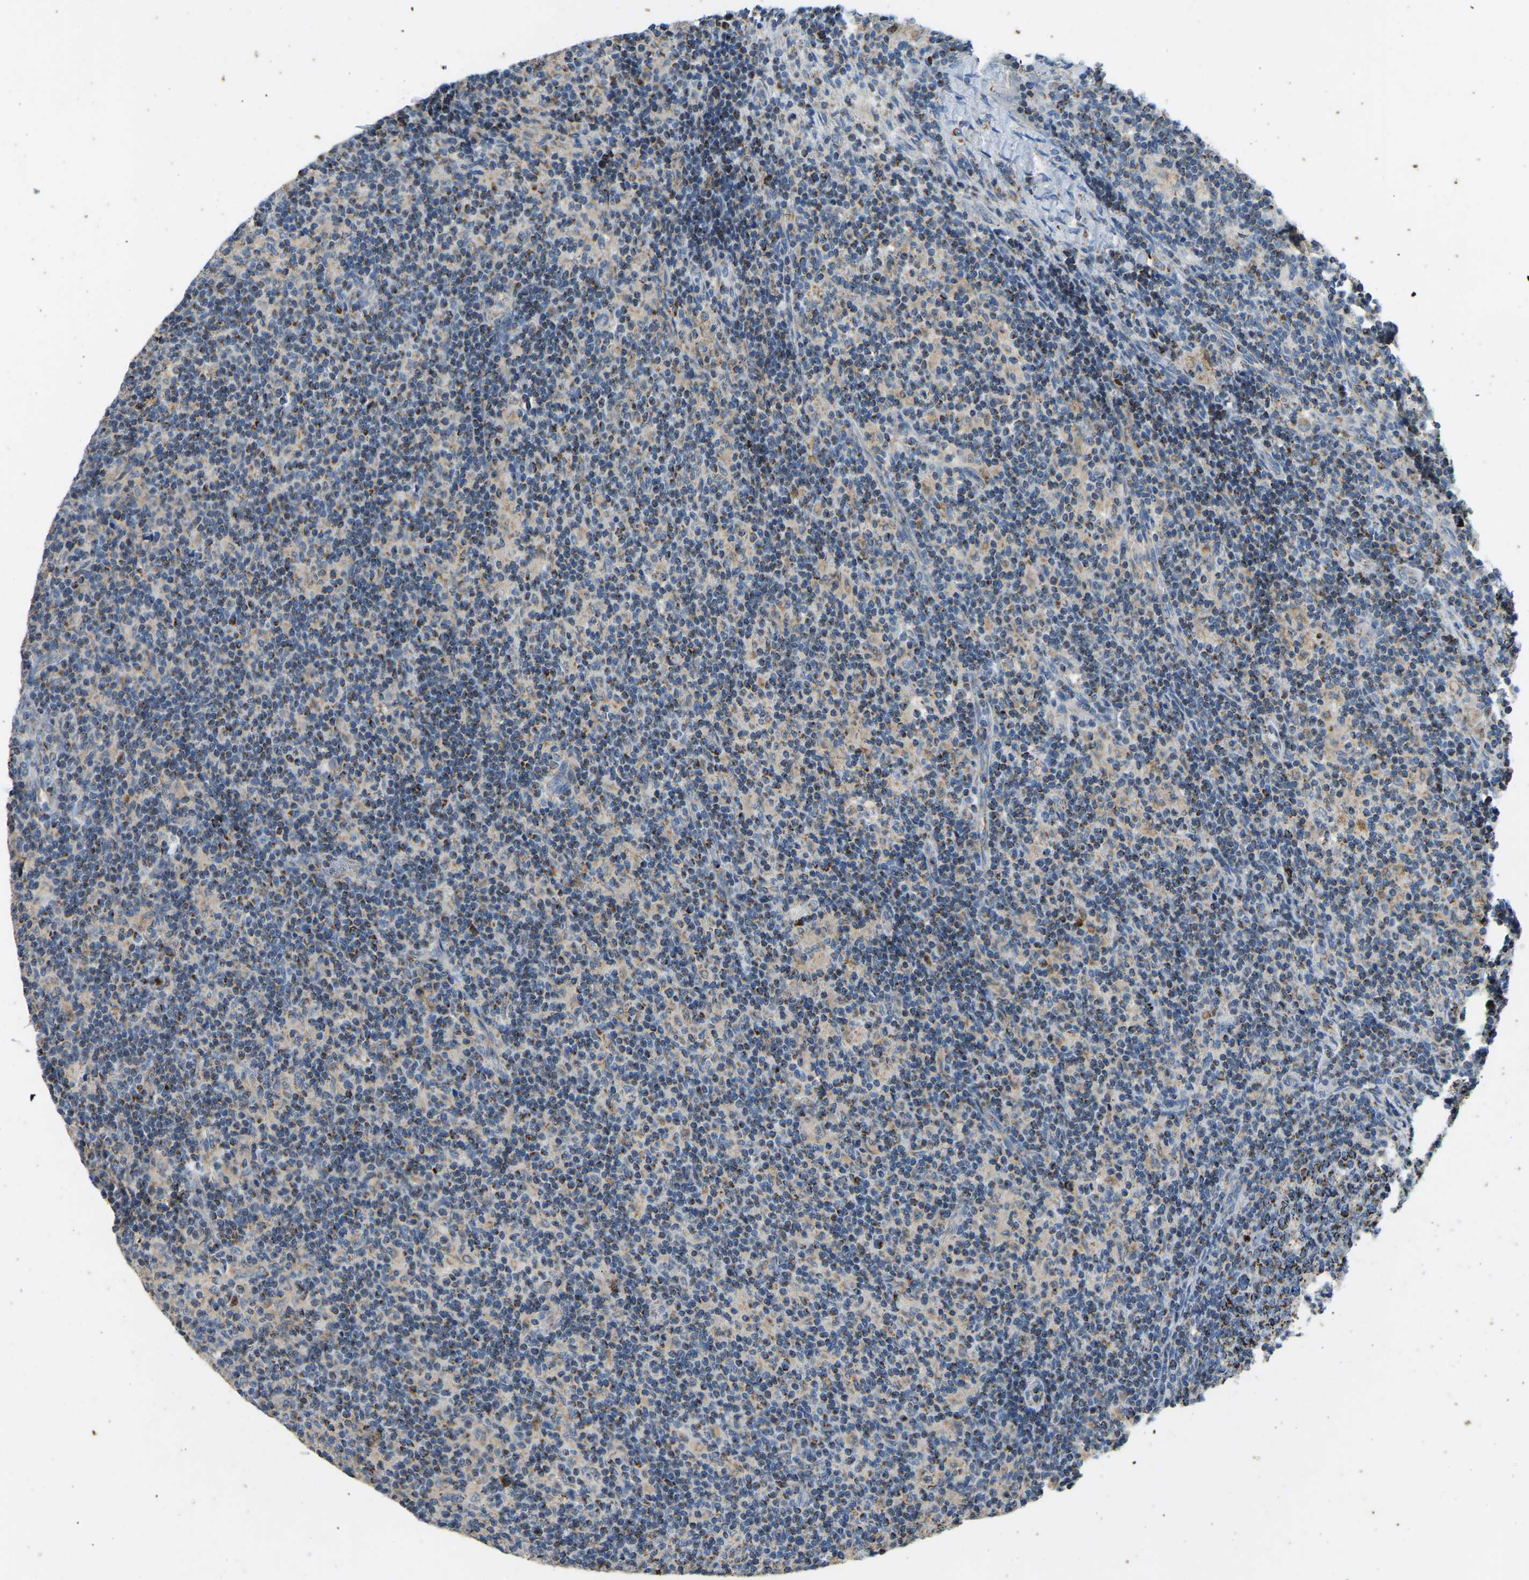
{"staining": {"intensity": "moderate", "quantity": "<25%", "location": "cytoplasmic/membranous"}, "tissue": "lymph node", "cell_type": "Germinal center cells", "image_type": "normal", "snomed": [{"axis": "morphology", "description": "Normal tissue, NOS"}, {"axis": "morphology", "description": "Inflammation, NOS"}, {"axis": "topography", "description": "Lymph node"}], "caption": "The immunohistochemical stain highlights moderate cytoplasmic/membranous staining in germinal center cells of normal lymph node. The protein is shown in brown color, while the nuclei are stained blue.", "gene": "ZNF200", "patient": {"sex": "male", "age": 55}}